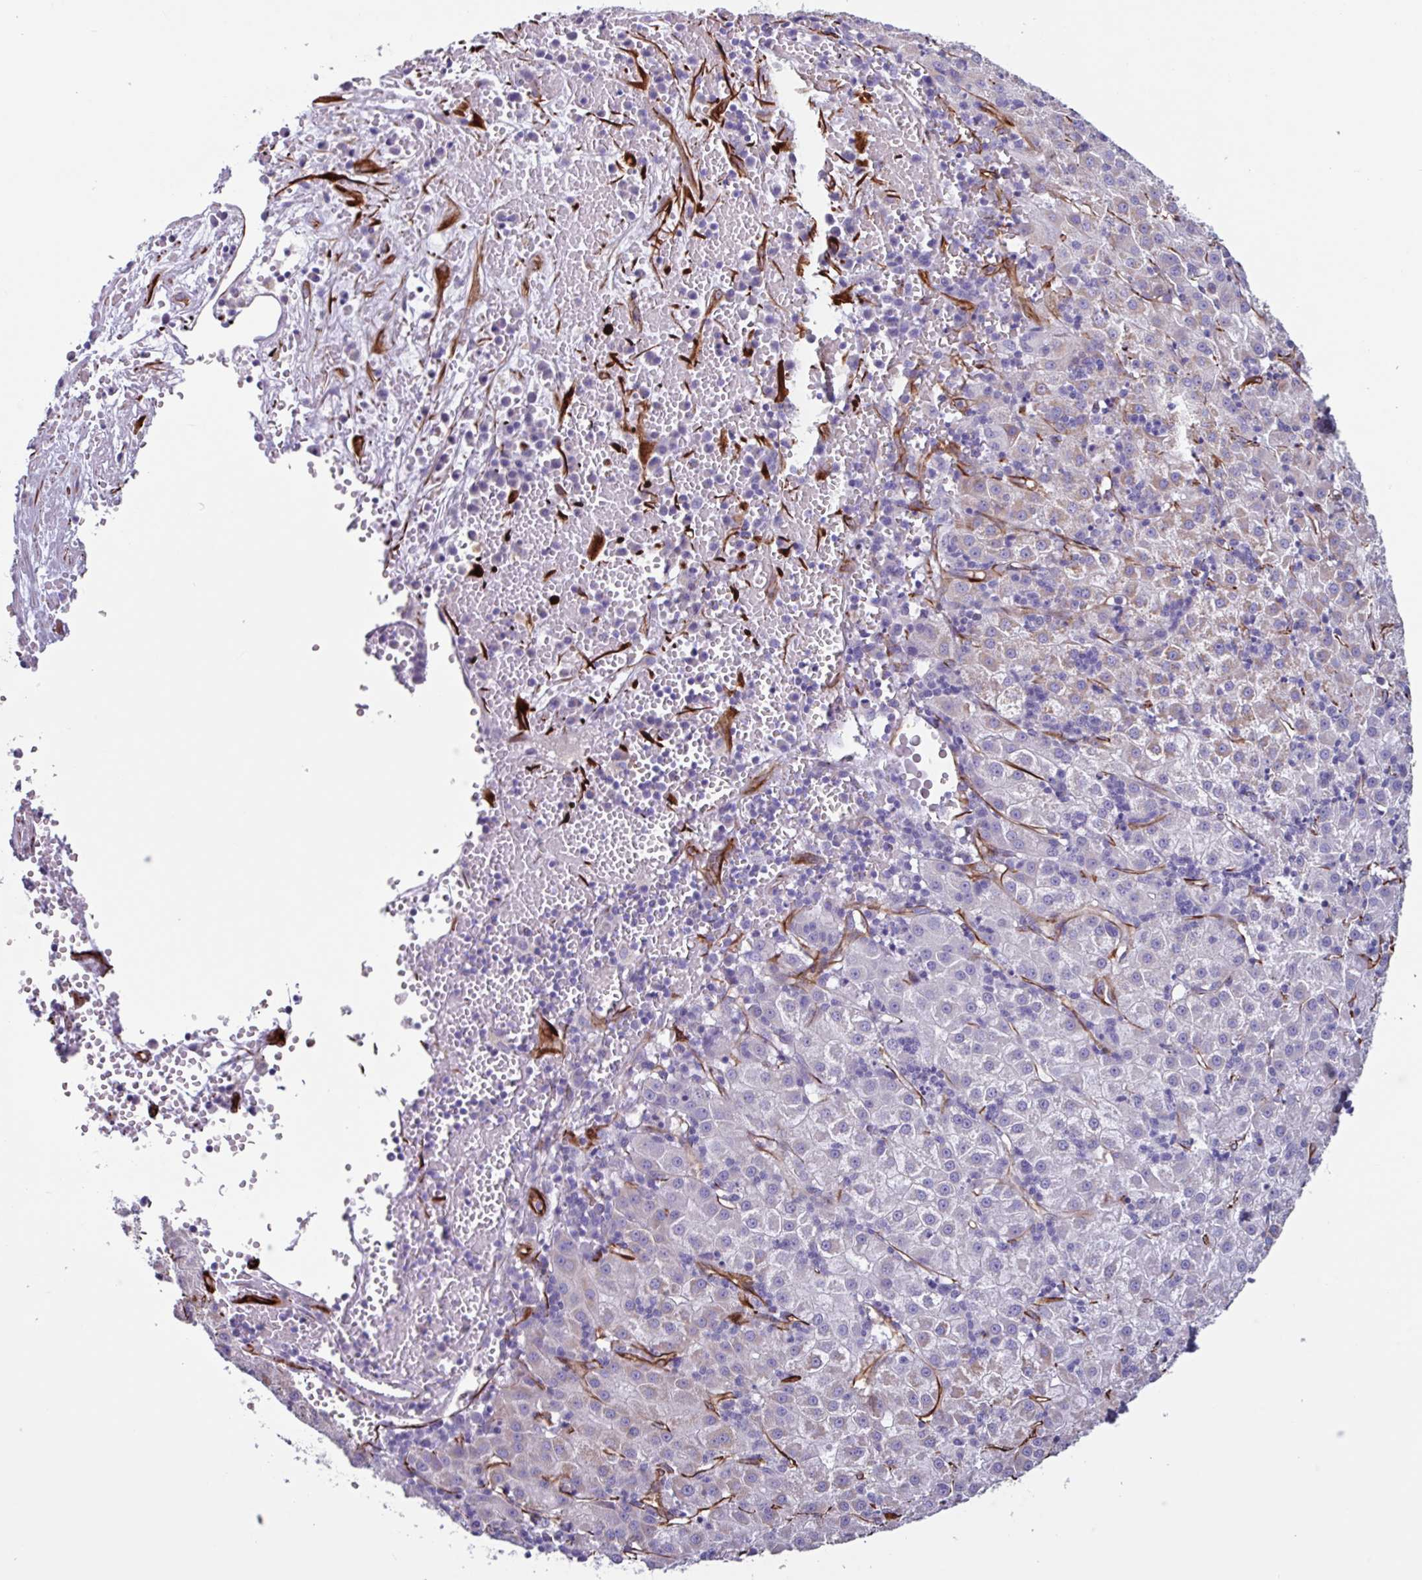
{"staining": {"intensity": "weak", "quantity": "25%-75%", "location": "cytoplasmic/membranous"}, "tissue": "liver cancer", "cell_type": "Tumor cells", "image_type": "cancer", "snomed": [{"axis": "morphology", "description": "Carcinoma, Hepatocellular, NOS"}, {"axis": "topography", "description": "Liver"}], "caption": "Immunohistochemical staining of hepatocellular carcinoma (liver) reveals low levels of weak cytoplasmic/membranous protein positivity in approximately 25%-75% of tumor cells.", "gene": "BTD", "patient": {"sex": "male", "age": 76}}